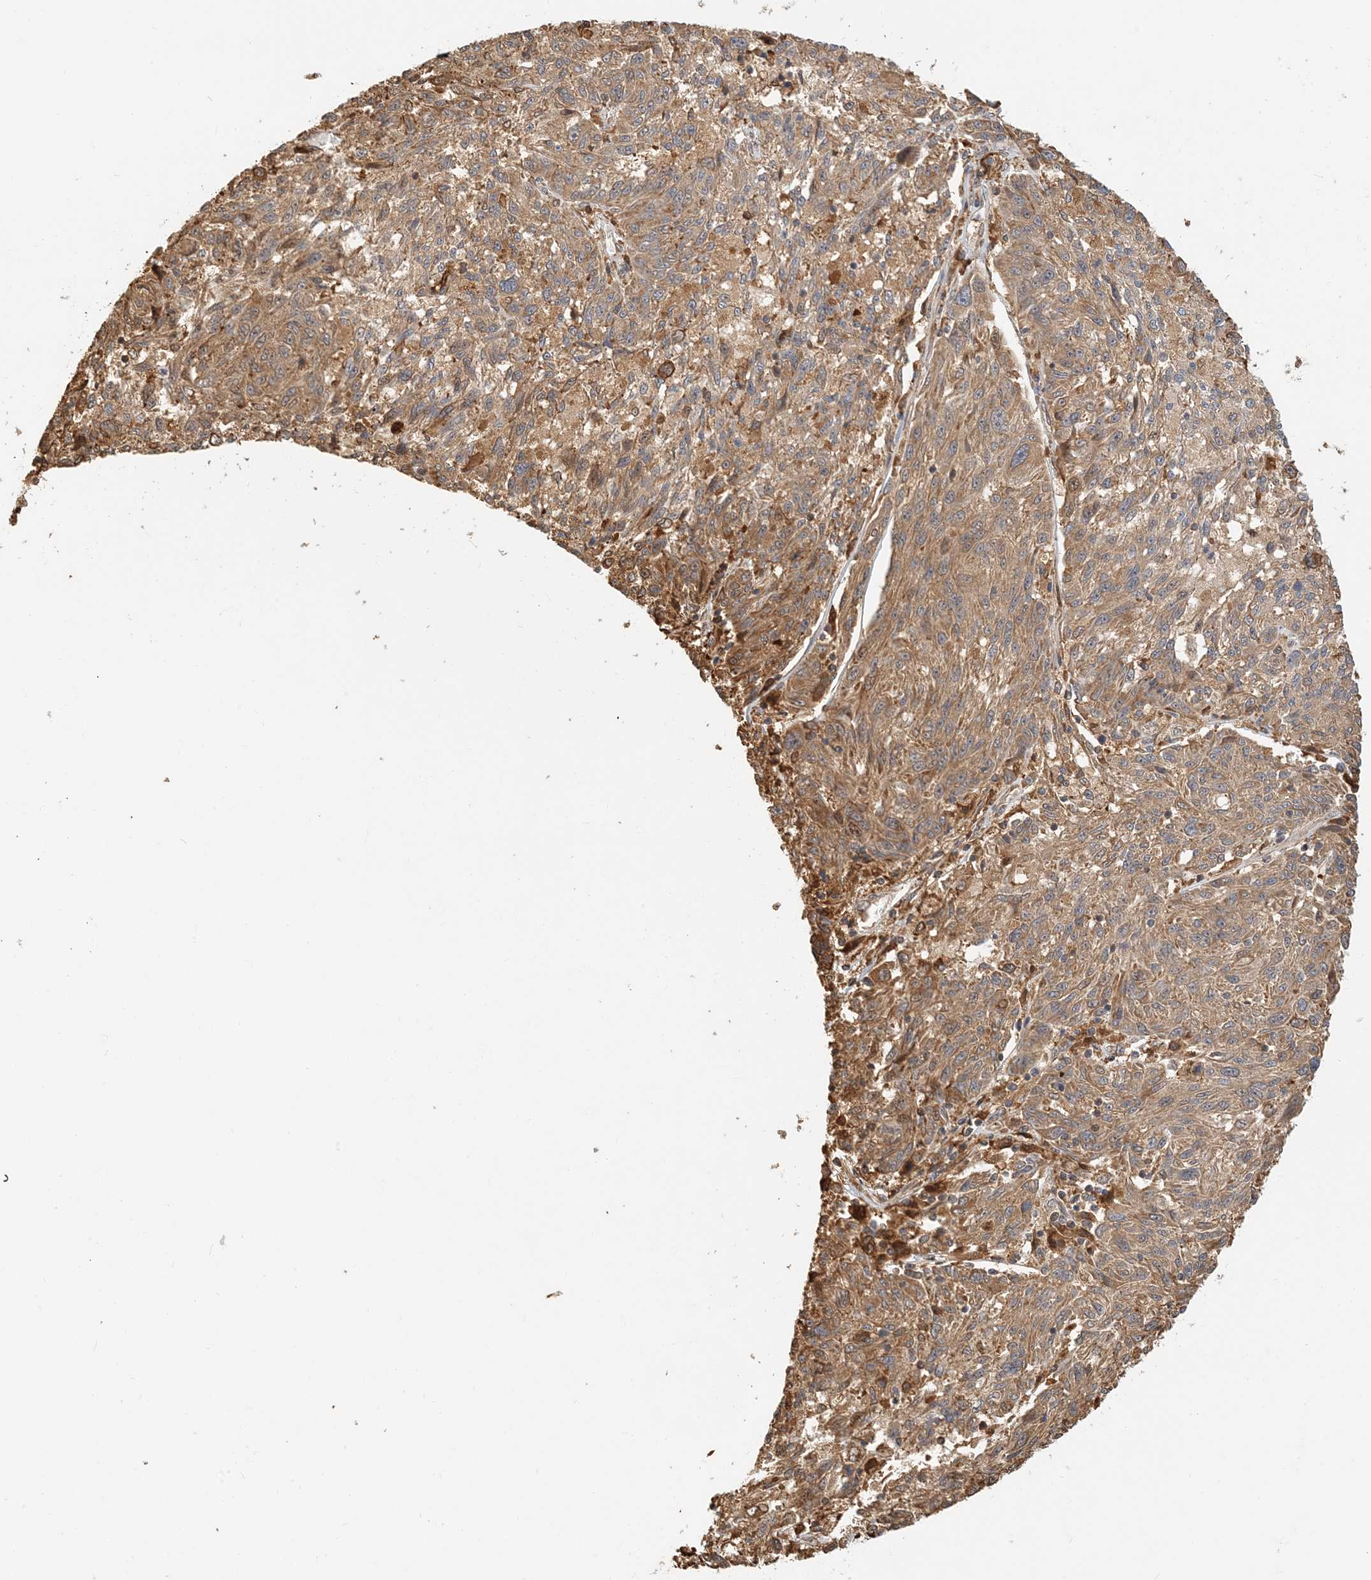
{"staining": {"intensity": "moderate", "quantity": ">75%", "location": "cytoplasmic/membranous"}, "tissue": "melanoma", "cell_type": "Tumor cells", "image_type": "cancer", "snomed": [{"axis": "morphology", "description": "Malignant melanoma, NOS"}, {"axis": "topography", "description": "Skin"}], "caption": "This histopathology image demonstrates IHC staining of malignant melanoma, with medium moderate cytoplasmic/membranous staining in approximately >75% of tumor cells.", "gene": "HNMT", "patient": {"sex": "male", "age": 53}}